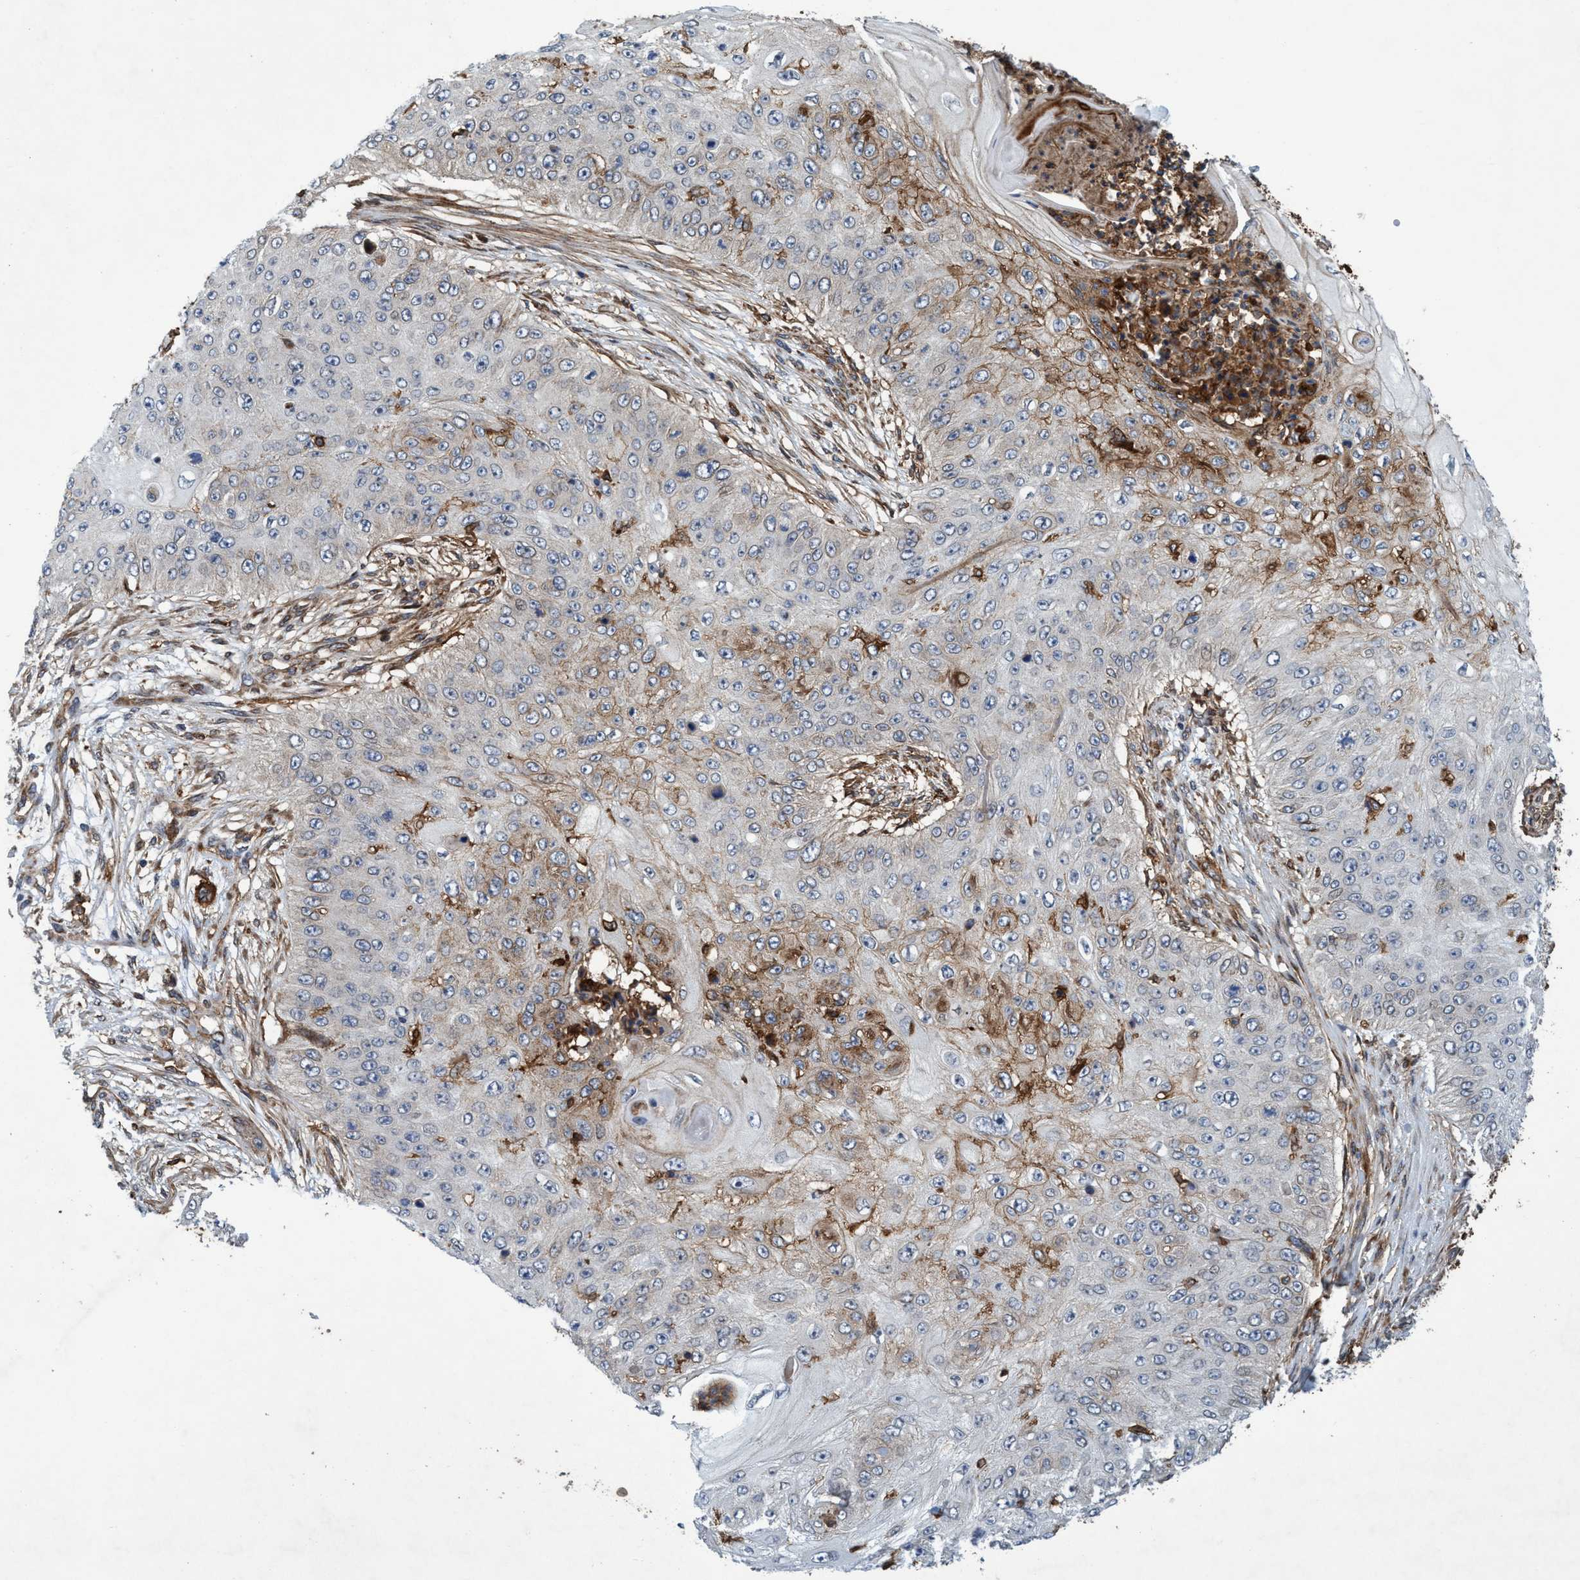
{"staining": {"intensity": "weak", "quantity": "<25%", "location": "cytoplasmic/membranous"}, "tissue": "skin cancer", "cell_type": "Tumor cells", "image_type": "cancer", "snomed": [{"axis": "morphology", "description": "Squamous cell carcinoma, NOS"}, {"axis": "topography", "description": "Skin"}], "caption": "The image reveals no significant positivity in tumor cells of skin cancer.", "gene": "SLC16A3", "patient": {"sex": "female", "age": 80}}